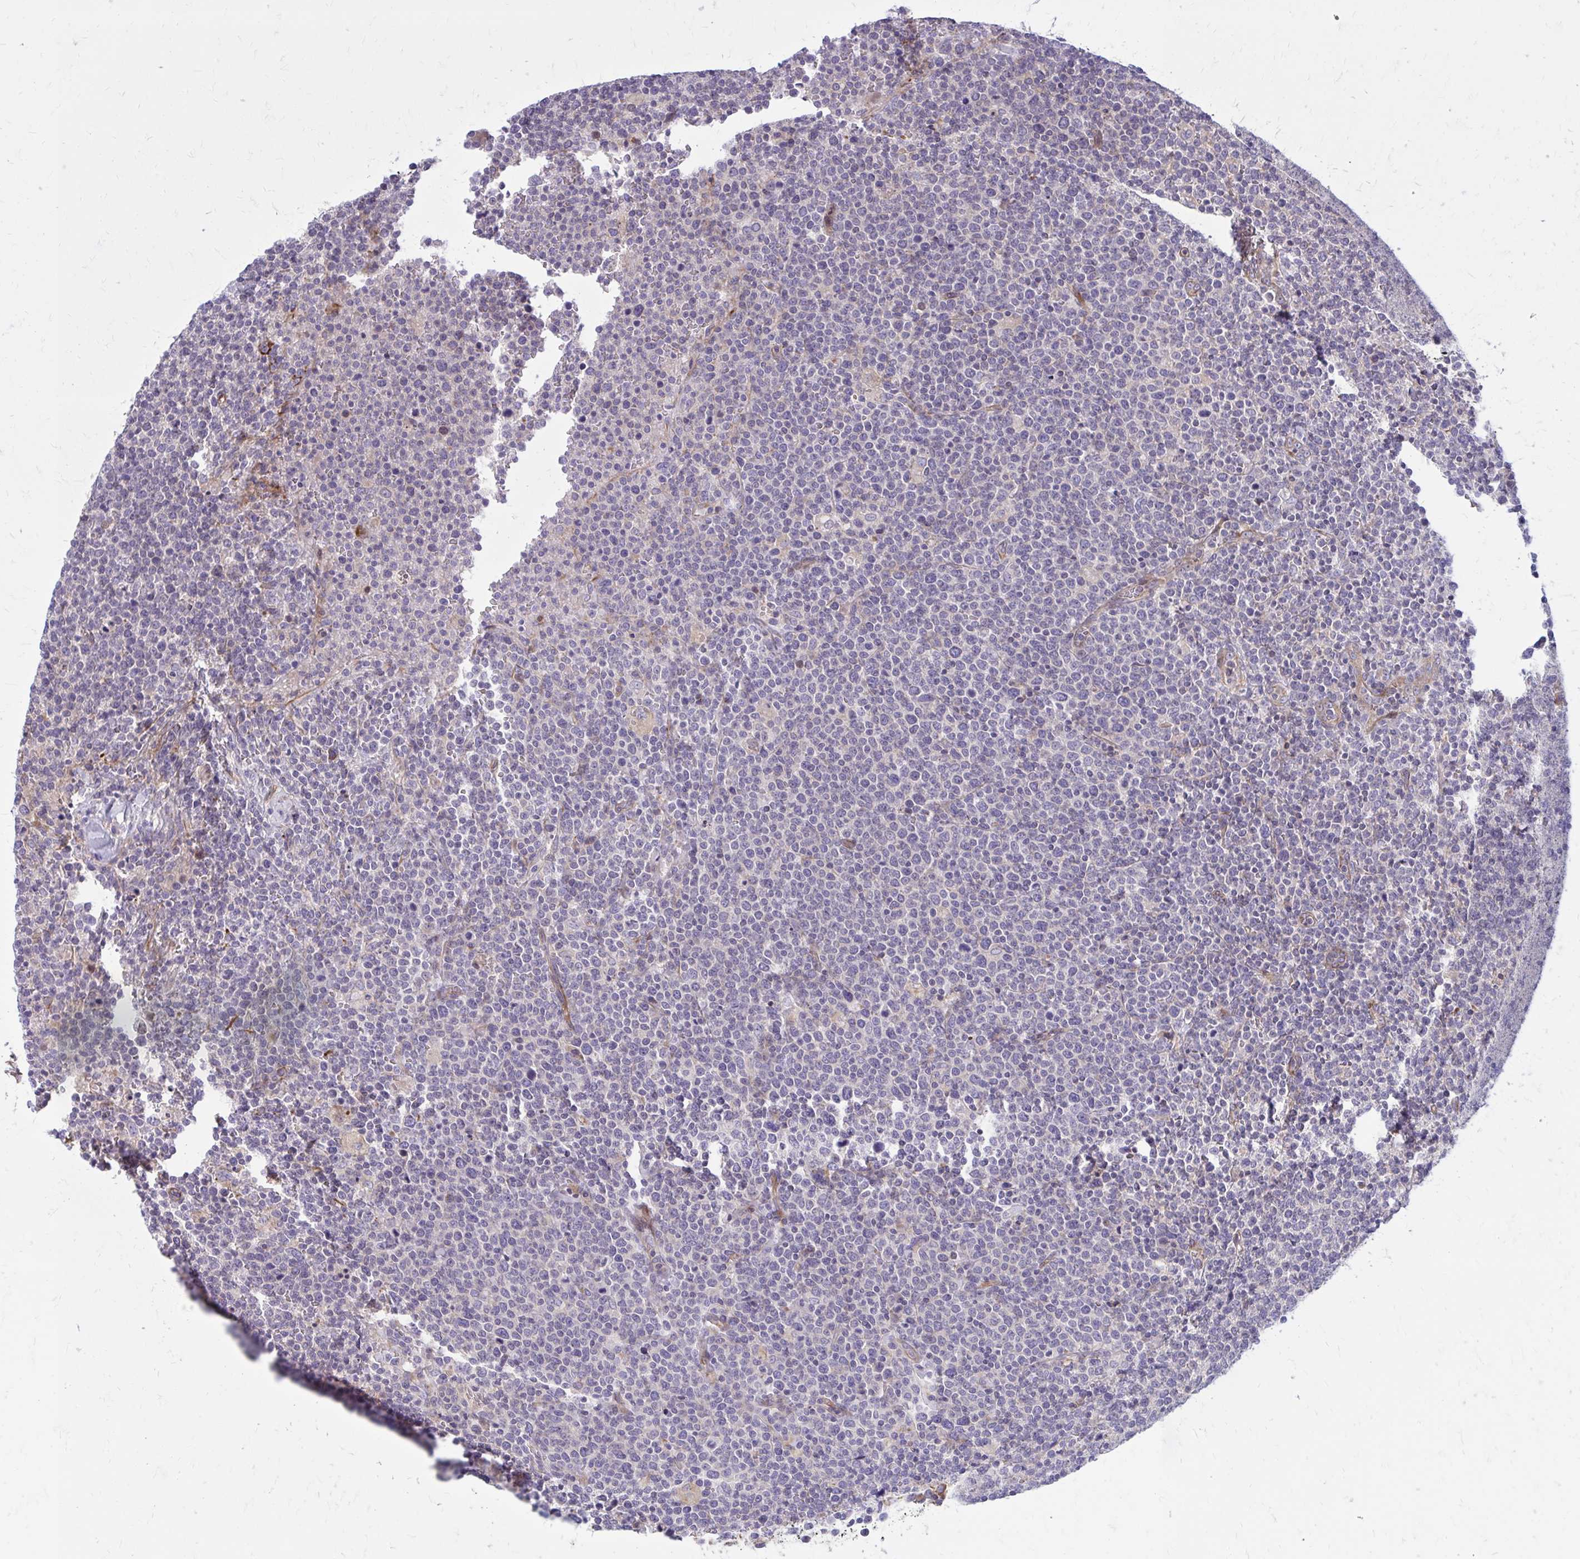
{"staining": {"intensity": "negative", "quantity": "none", "location": "none"}, "tissue": "lymphoma", "cell_type": "Tumor cells", "image_type": "cancer", "snomed": [{"axis": "morphology", "description": "Malignant lymphoma, non-Hodgkin's type, High grade"}, {"axis": "topography", "description": "Lymph node"}], "caption": "Tumor cells are negative for brown protein staining in malignant lymphoma, non-Hodgkin's type (high-grade).", "gene": "FAP", "patient": {"sex": "male", "age": 61}}